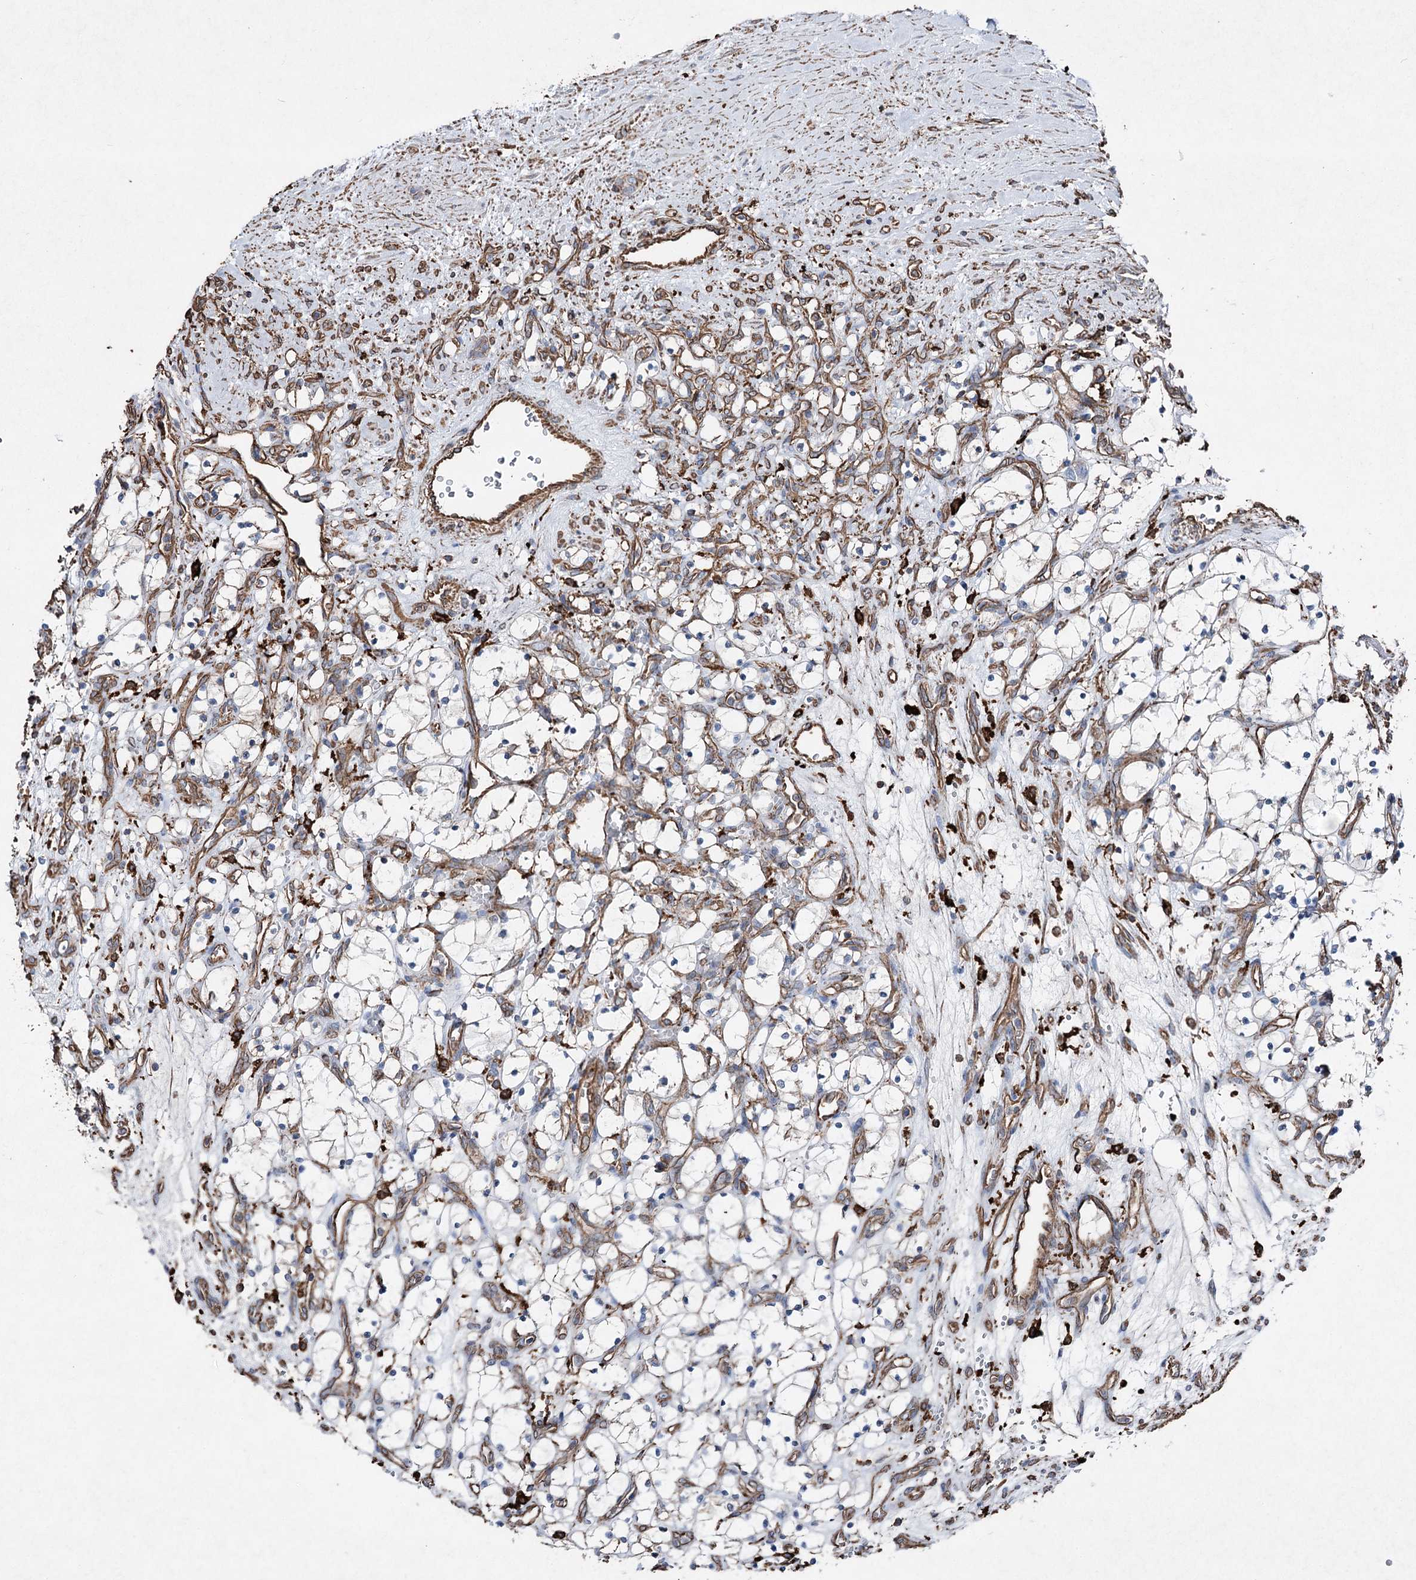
{"staining": {"intensity": "negative", "quantity": "none", "location": "none"}, "tissue": "renal cancer", "cell_type": "Tumor cells", "image_type": "cancer", "snomed": [{"axis": "morphology", "description": "Adenocarcinoma, NOS"}, {"axis": "topography", "description": "Kidney"}], "caption": "IHC of renal adenocarcinoma exhibits no positivity in tumor cells.", "gene": "CLEC4M", "patient": {"sex": "female", "age": 69}}